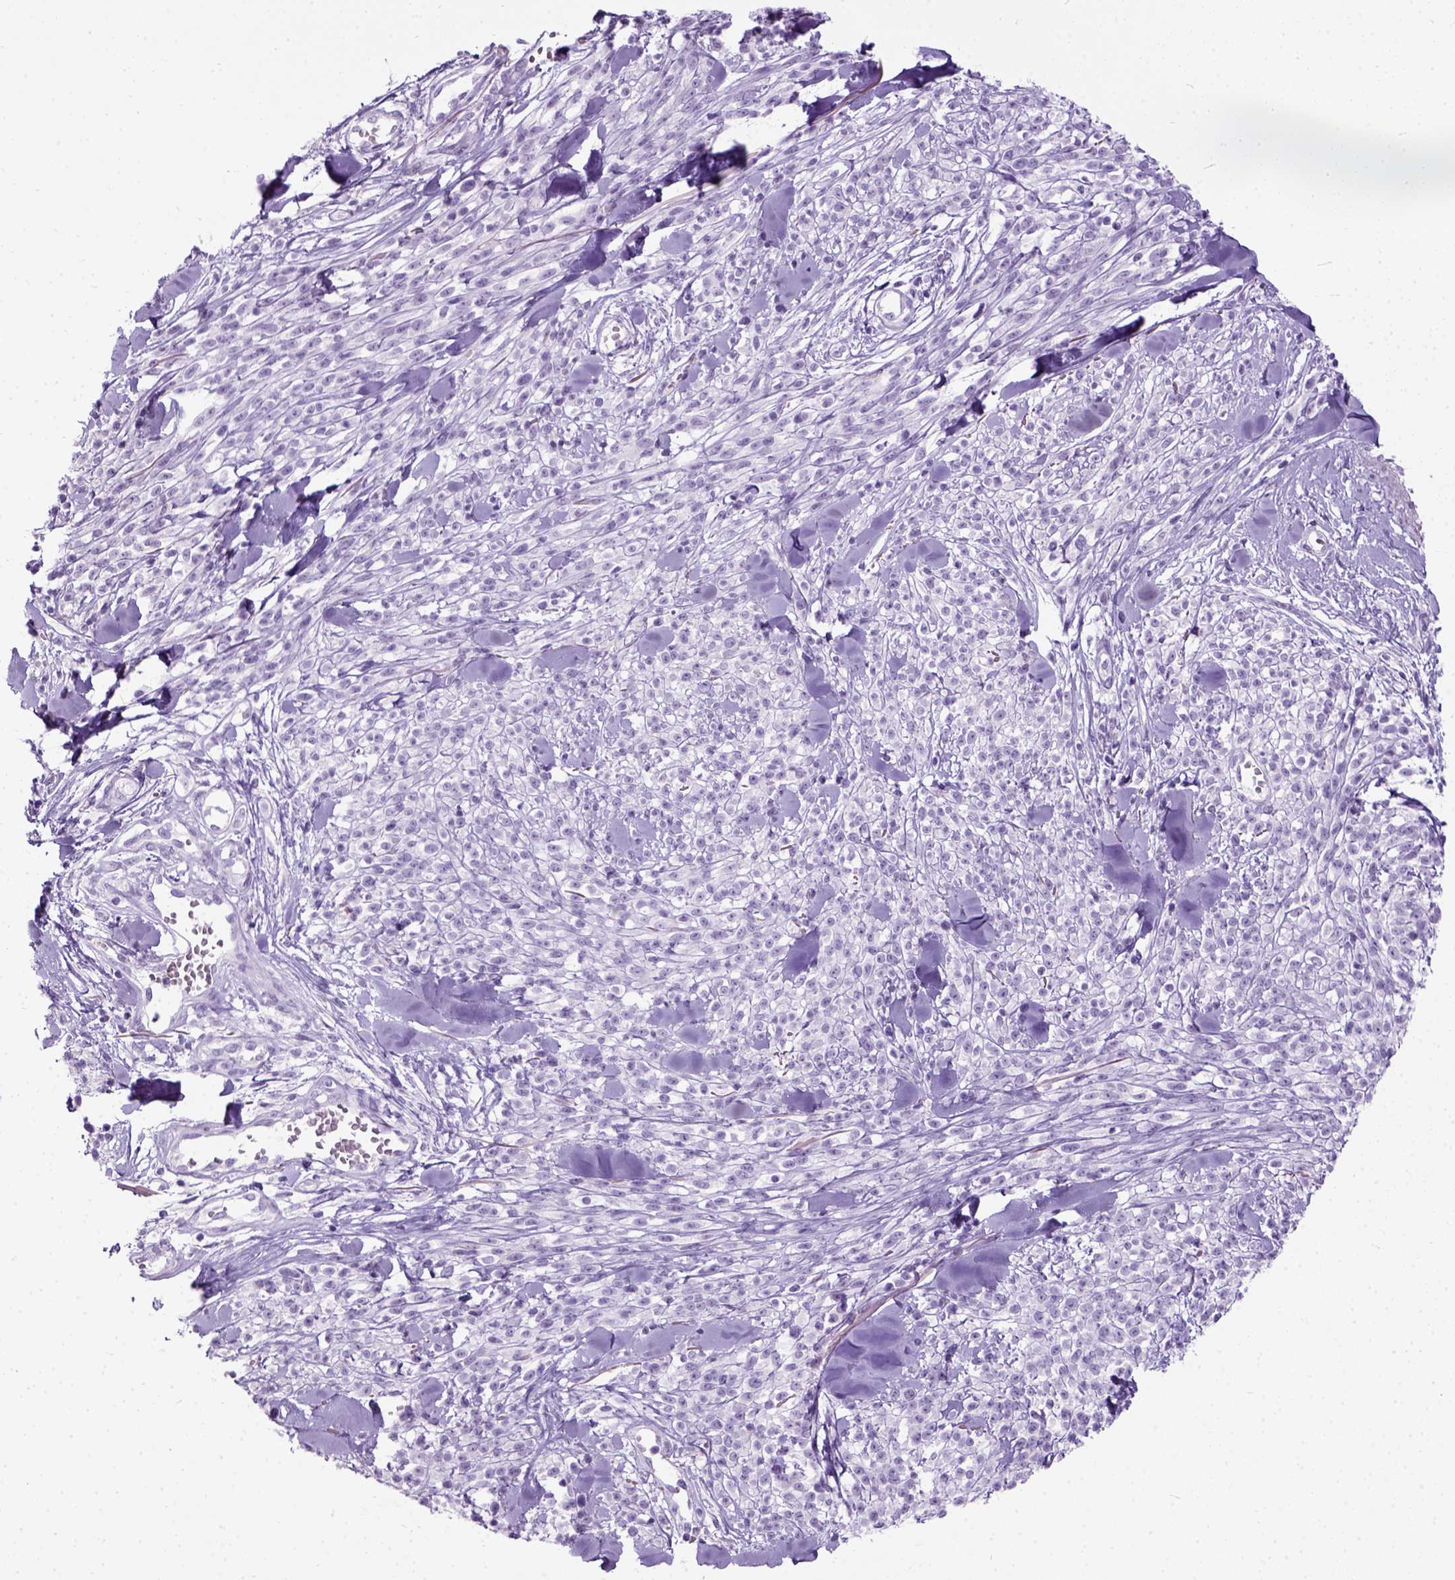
{"staining": {"intensity": "negative", "quantity": "none", "location": "none"}, "tissue": "melanoma", "cell_type": "Tumor cells", "image_type": "cancer", "snomed": [{"axis": "morphology", "description": "Malignant melanoma, NOS"}, {"axis": "topography", "description": "Skin"}, {"axis": "topography", "description": "Skin of trunk"}], "caption": "This is a image of immunohistochemistry staining of melanoma, which shows no positivity in tumor cells. (DAB (3,3'-diaminobenzidine) IHC with hematoxylin counter stain).", "gene": "AXDND1", "patient": {"sex": "male", "age": 74}}